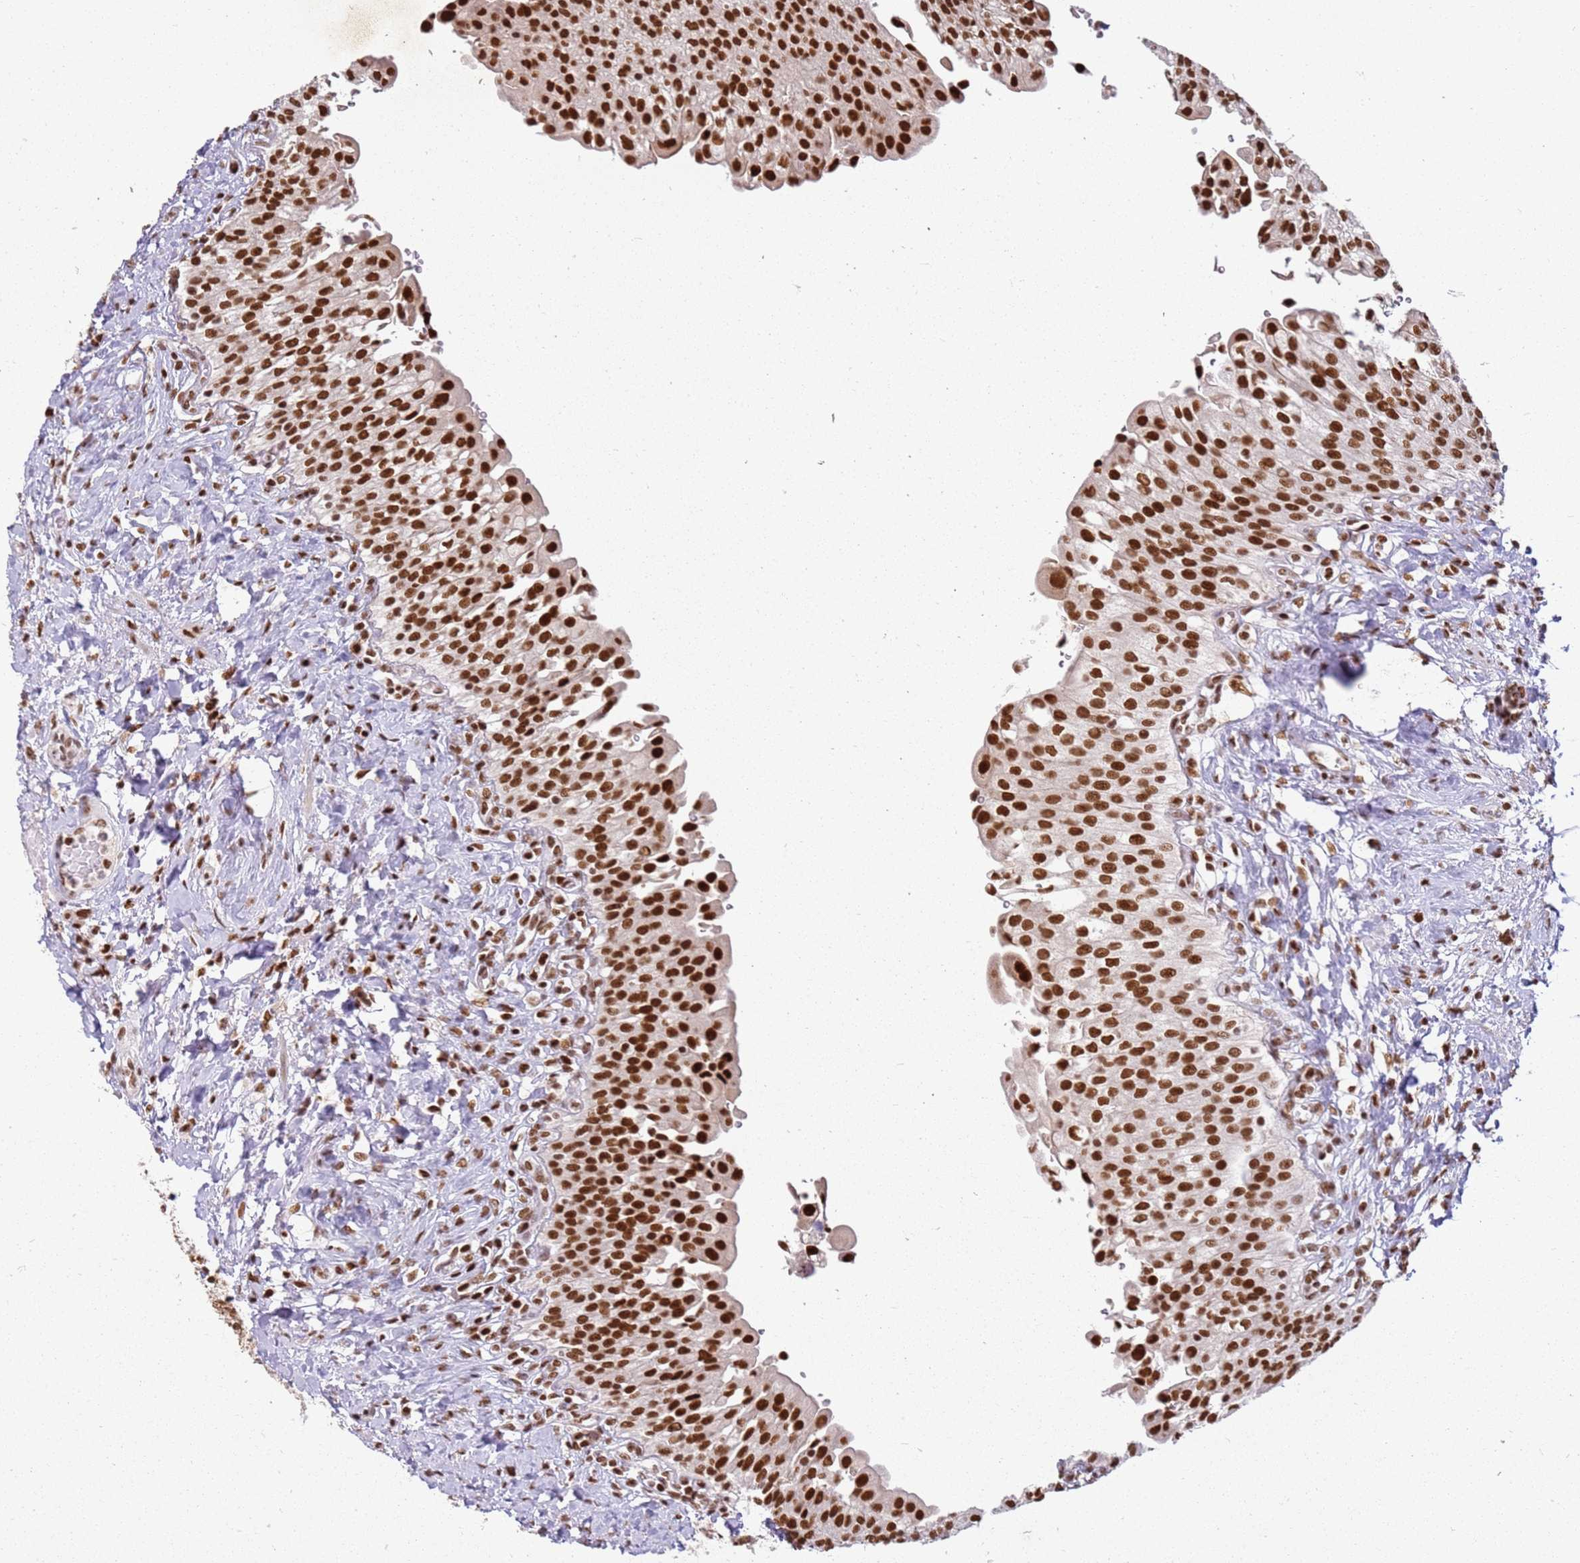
{"staining": {"intensity": "strong", "quantity": ">75%", "location": "nuclear"}, "tissue": "urinary bladder", "cell_type": "Urothelial cells", "image_type": "normal", "snomed": [{"axis": "morphology", "description": "Normal tissue, NOS"}, {"axis": "morphology", "description": "Inflammation, NOS"}, {"axis": "topography", "description": "Urinary bladder"}], "caption": "High-power microscopy captured an immunohistochemistry micrograph of benign urinary bladder, revealing strong nuclear expression in about >75% of urothelial cells.", "gene": "TENT4A", "patient": {"sex": "male", "age": 64}}